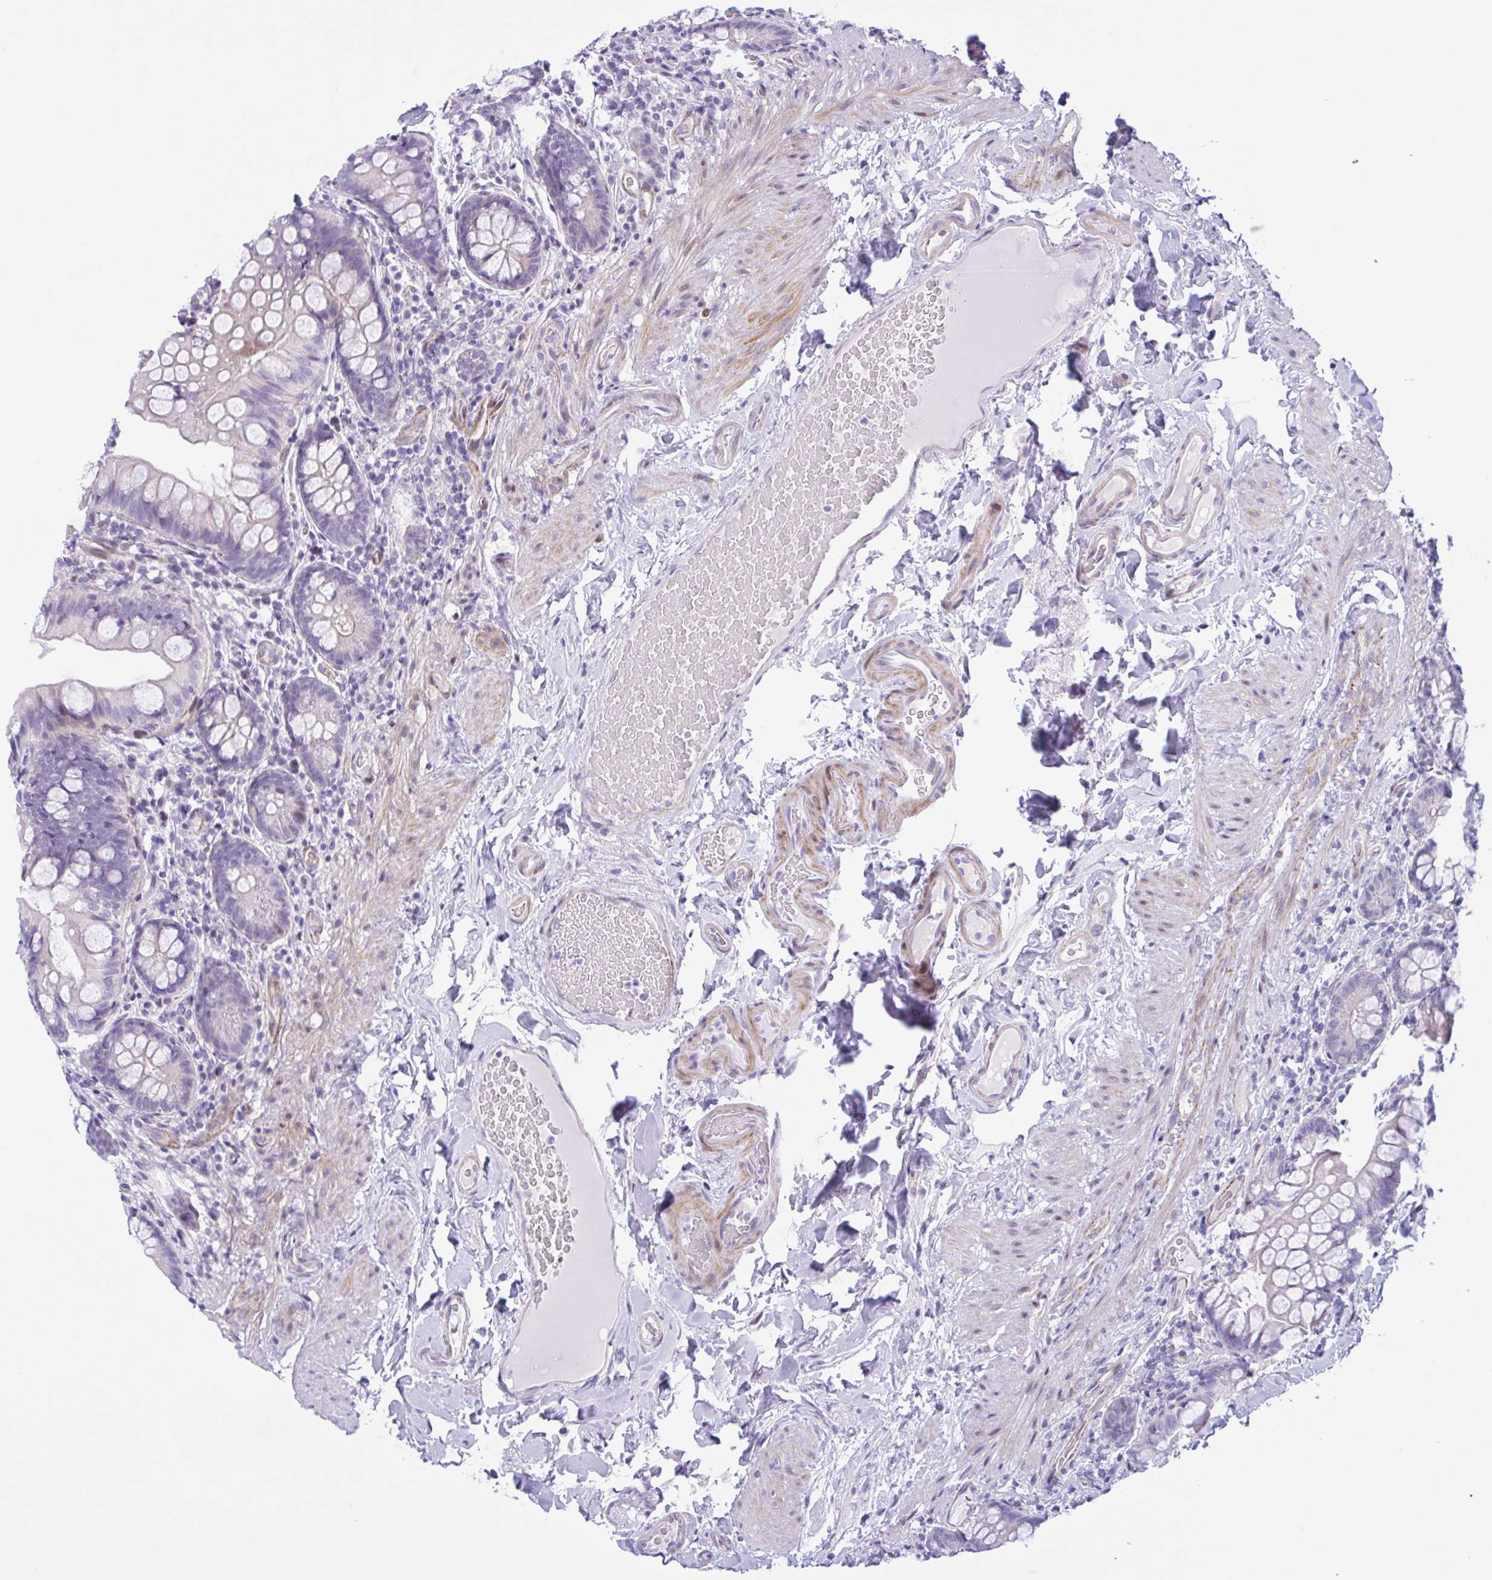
{"staining": {"intensity": "moderate", "quantity": "<25%", "location": "cytoplasmic/membranous"}, "tissue": "small intestine", "cell_type": "Glandular cells", "image_type": "normal", "snomed": [{"axis": "morphology", "description": "Normal tissue, NOS"}, {"axis": "topography", "description": "Small intestine"}], "caption": "IHC of unremarkable human small intestine reveals low levels of moderate cytoplasmic/membranous staining in approximately <25% of glandular cells.", "gene": "AHCYL2", "patient": {"sex": "male", "age": 70}}